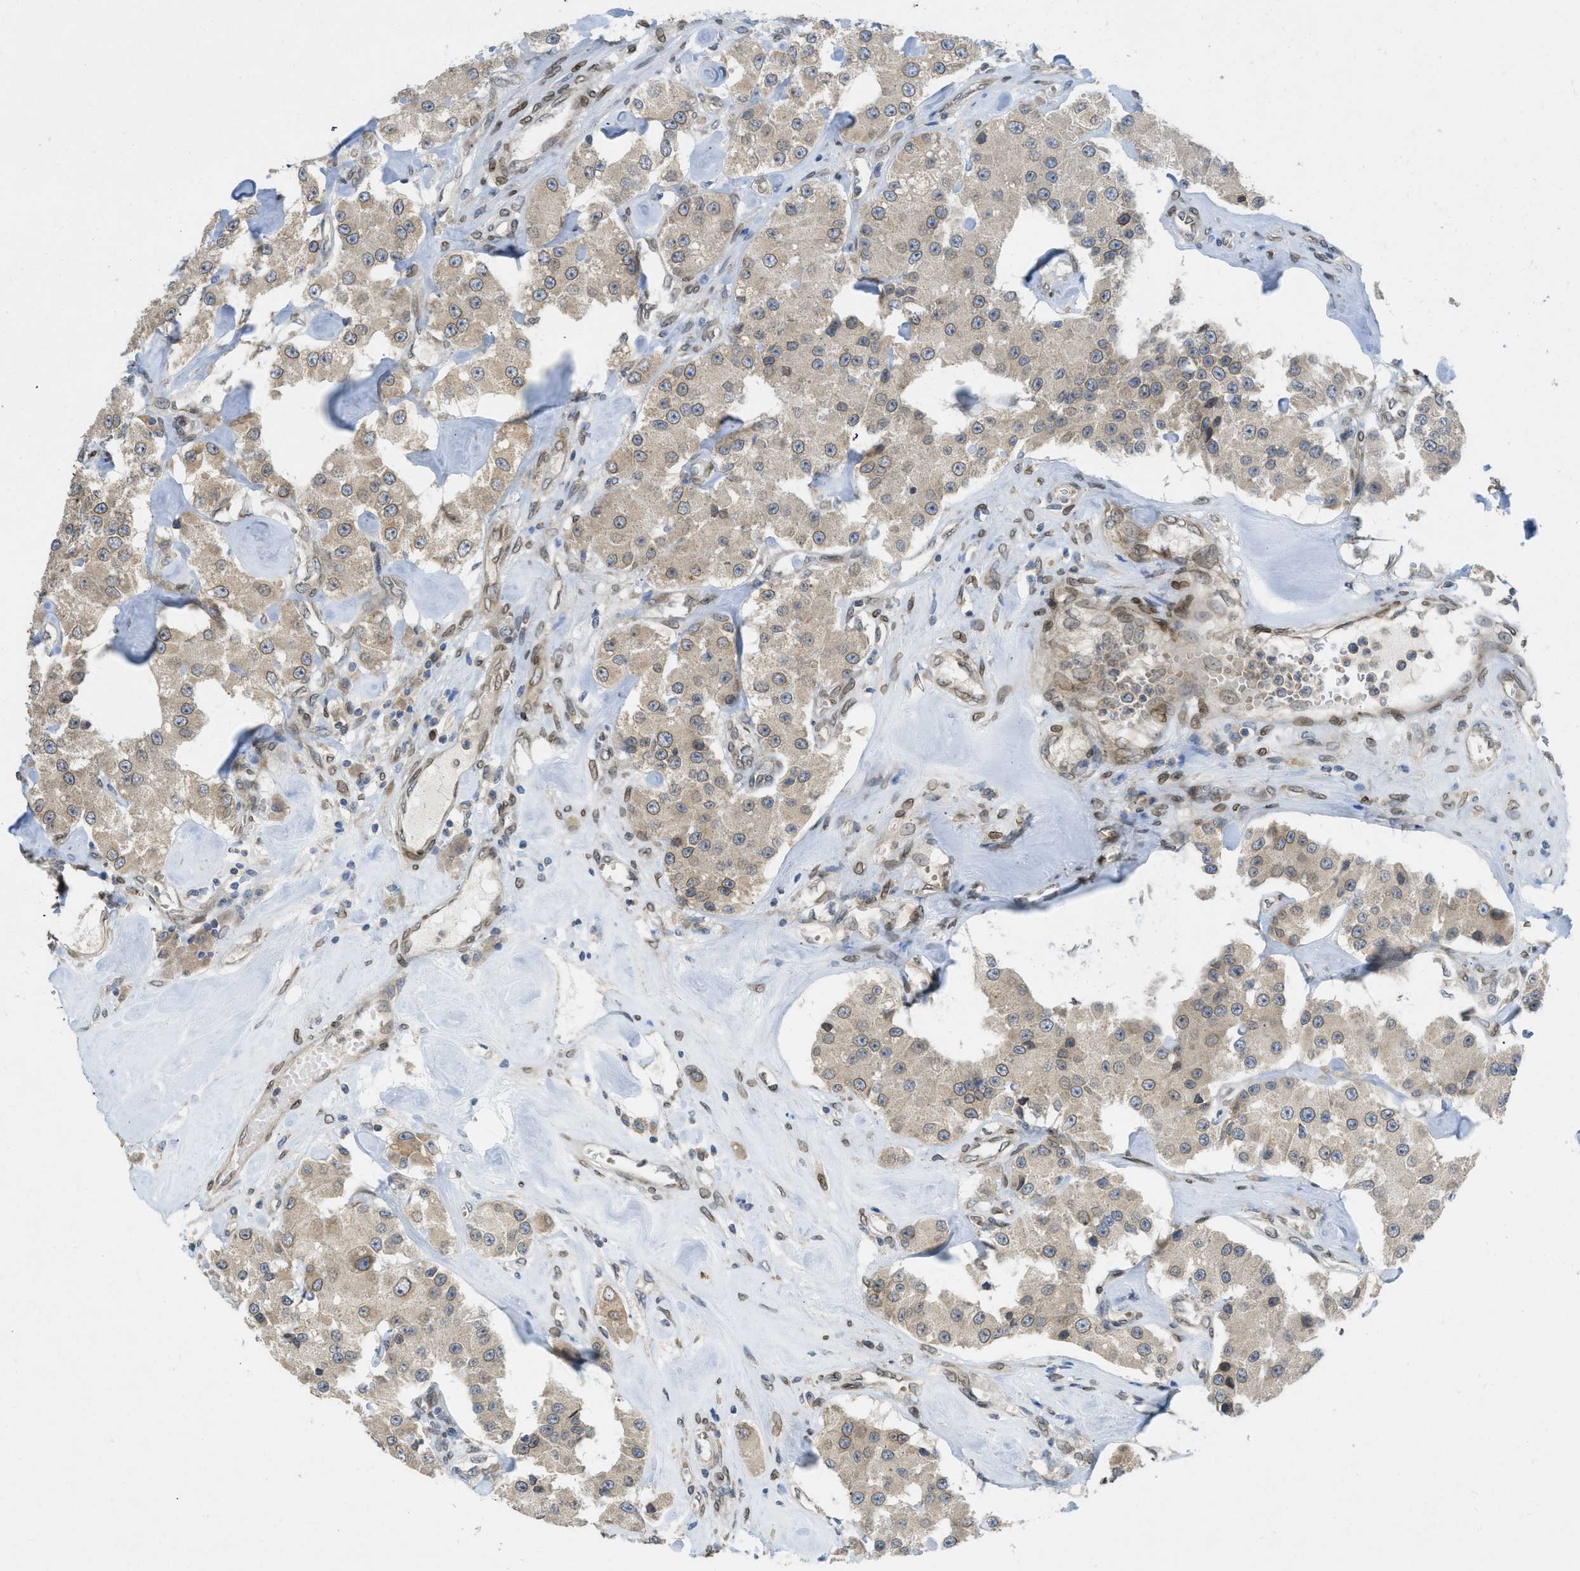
{"staining": {"intensity": "weak", "quantity": ">75%", "location": "cytoplasmic/membranous"}, "tissue": "carcinoid", "cell_type": "Tumor cells", "image_type": "cancer", "snomed": [{"axis": "morphology", "description": "Carcinoid, malignant, NOS"}, {"axis": "topography", "description": "Pancreas"}], "caption": "Malignant carcinoid tissue exhibits weak cytoplasmic/membranous positivity in about >75% of tumor cells The staining was performed using DAB (3,3'-diaminobenzidine), with brown indicating positive protein expression. Nuclei are stained blue with hematoxylin.", "gene": "EIF2AK3", "patient": {"sex": "male", "age": 41}}